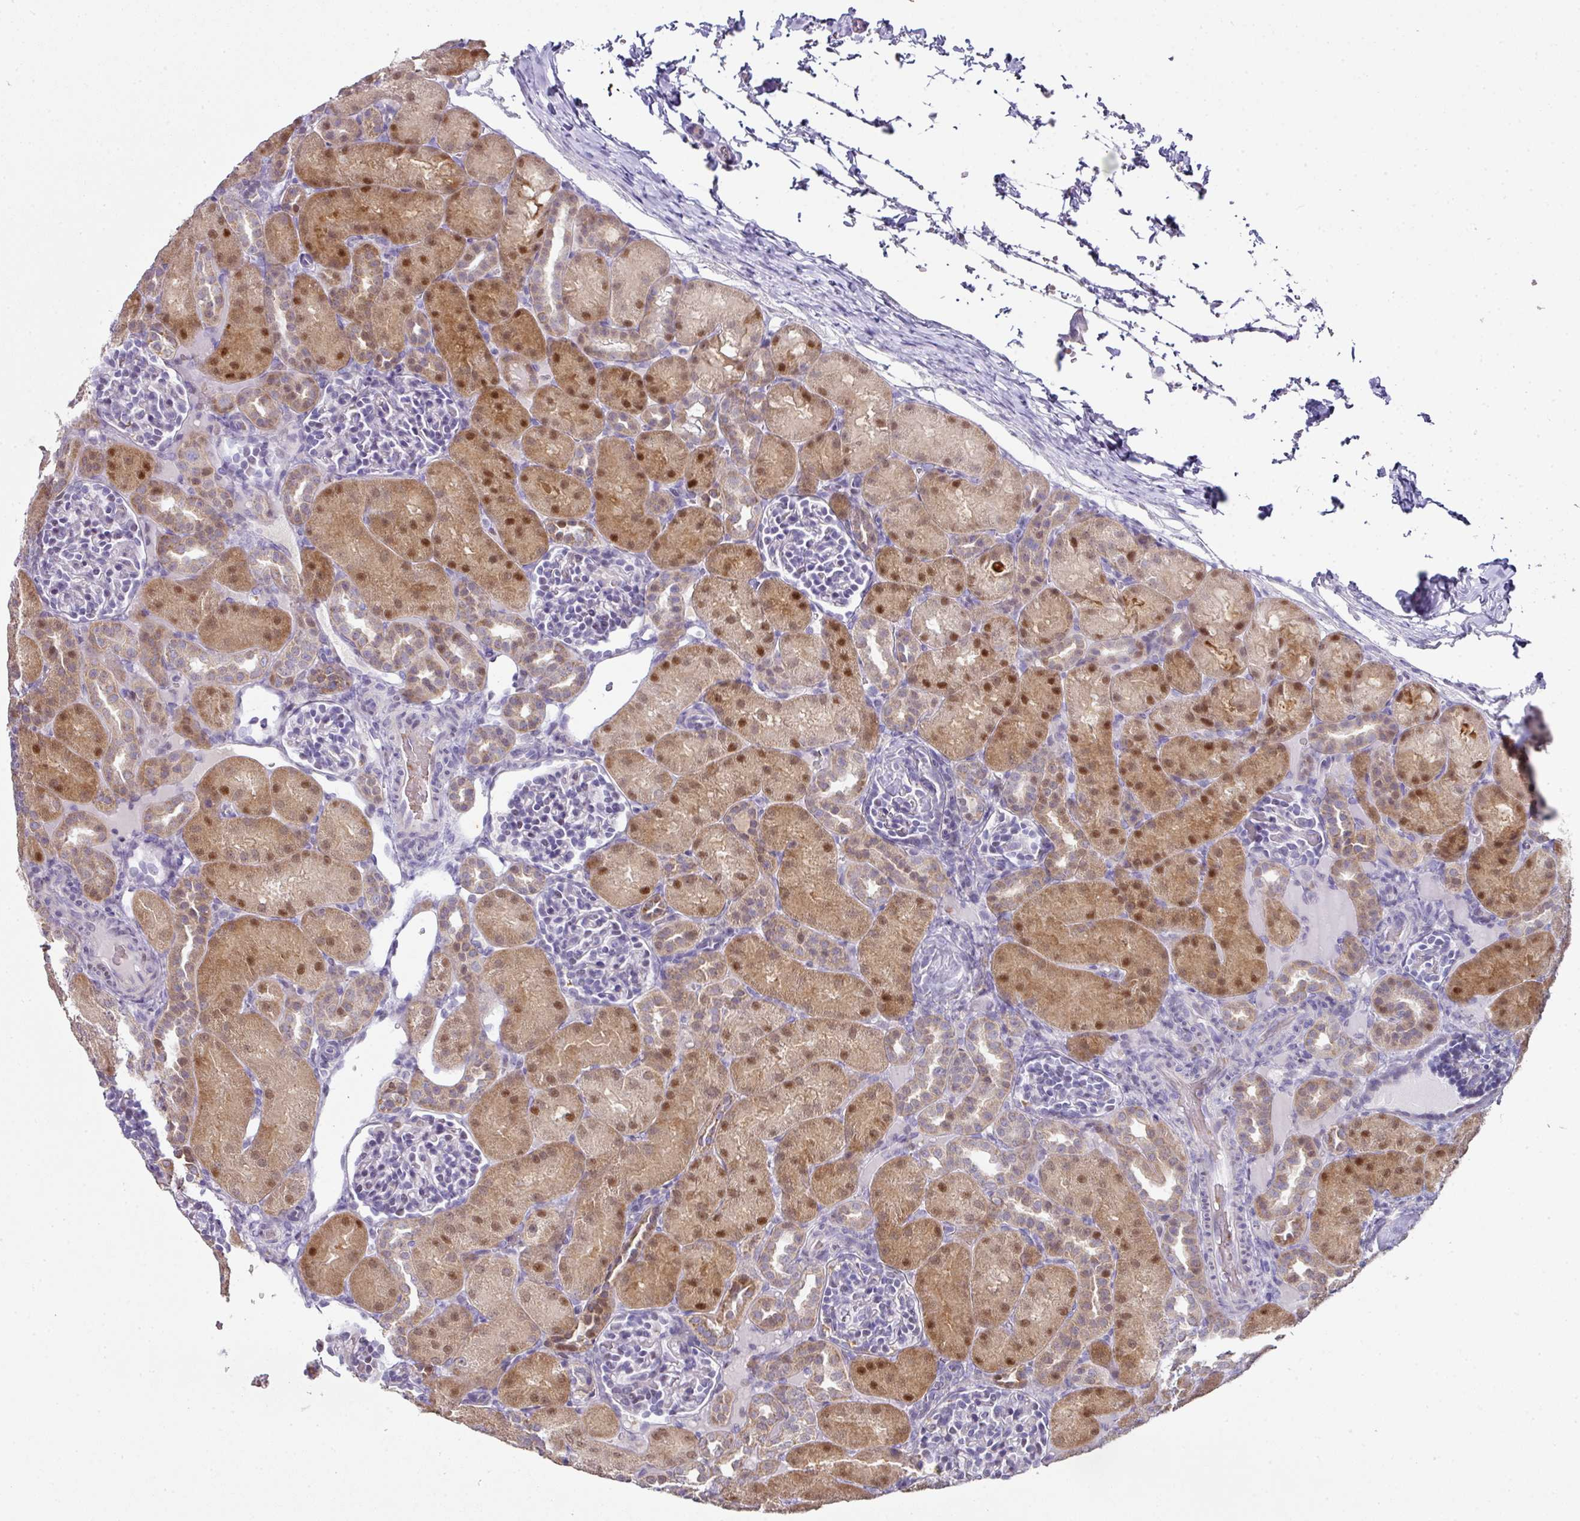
{"staining": {"intensity": "negative", "quantity": "none", "location": "none"}, "tissue": "kidney", "cell_type": "Cells in glomeruli", "image_type": "normal", "snomed": [{"axis": "morphology", "description": "Normal tissue, NOS"}, {"axis": "topography", "description": "Kidney"}], "caption": "An immunohistochemistry photomicrograph of normal kidney is shown. There is no staining in cells in glomeruli of kidney. Nuclei are stained in blue.", "gene": "ANKRD18A", "patient": {"sex": "male", "age": 1}}